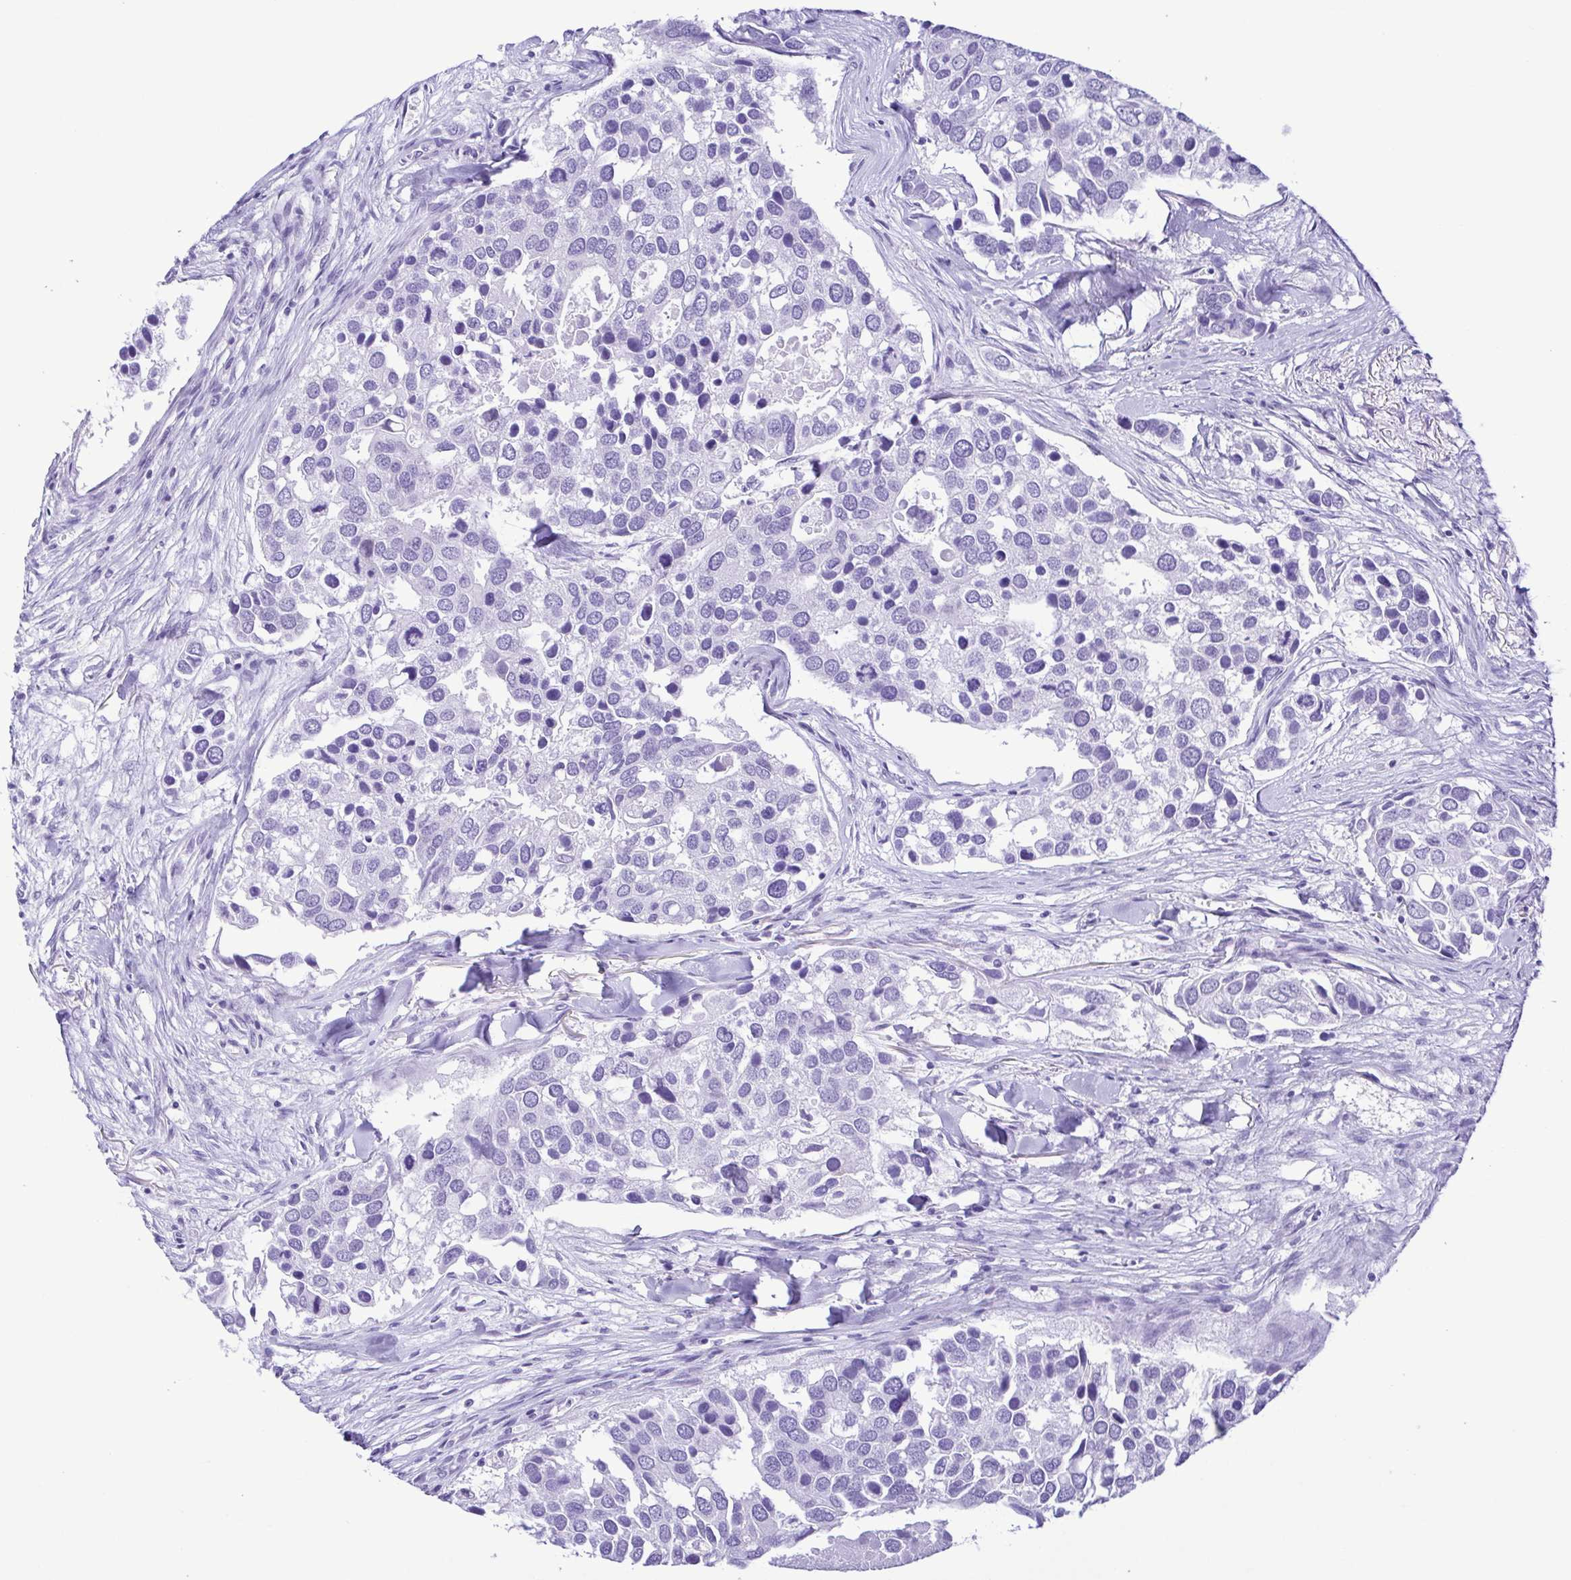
{"staining": {"intensity": "negative", "quantity": "none", "location": "none"}, "tissue": "breast cancer", "cell_type": "Tumor cells", "image_type": "cancer", "snomed": [{"axis": "morphology", "description": "Duct carcinoma"}, {"axis": "topography", "description": "Breast"}], "caption": "Breast invasive ductal carcinoma stained for a protein using immunohistochemistry reveals no expression tumor cells.", "gene": "PAK3", "patient": {"sex": "female", "age": 83}}